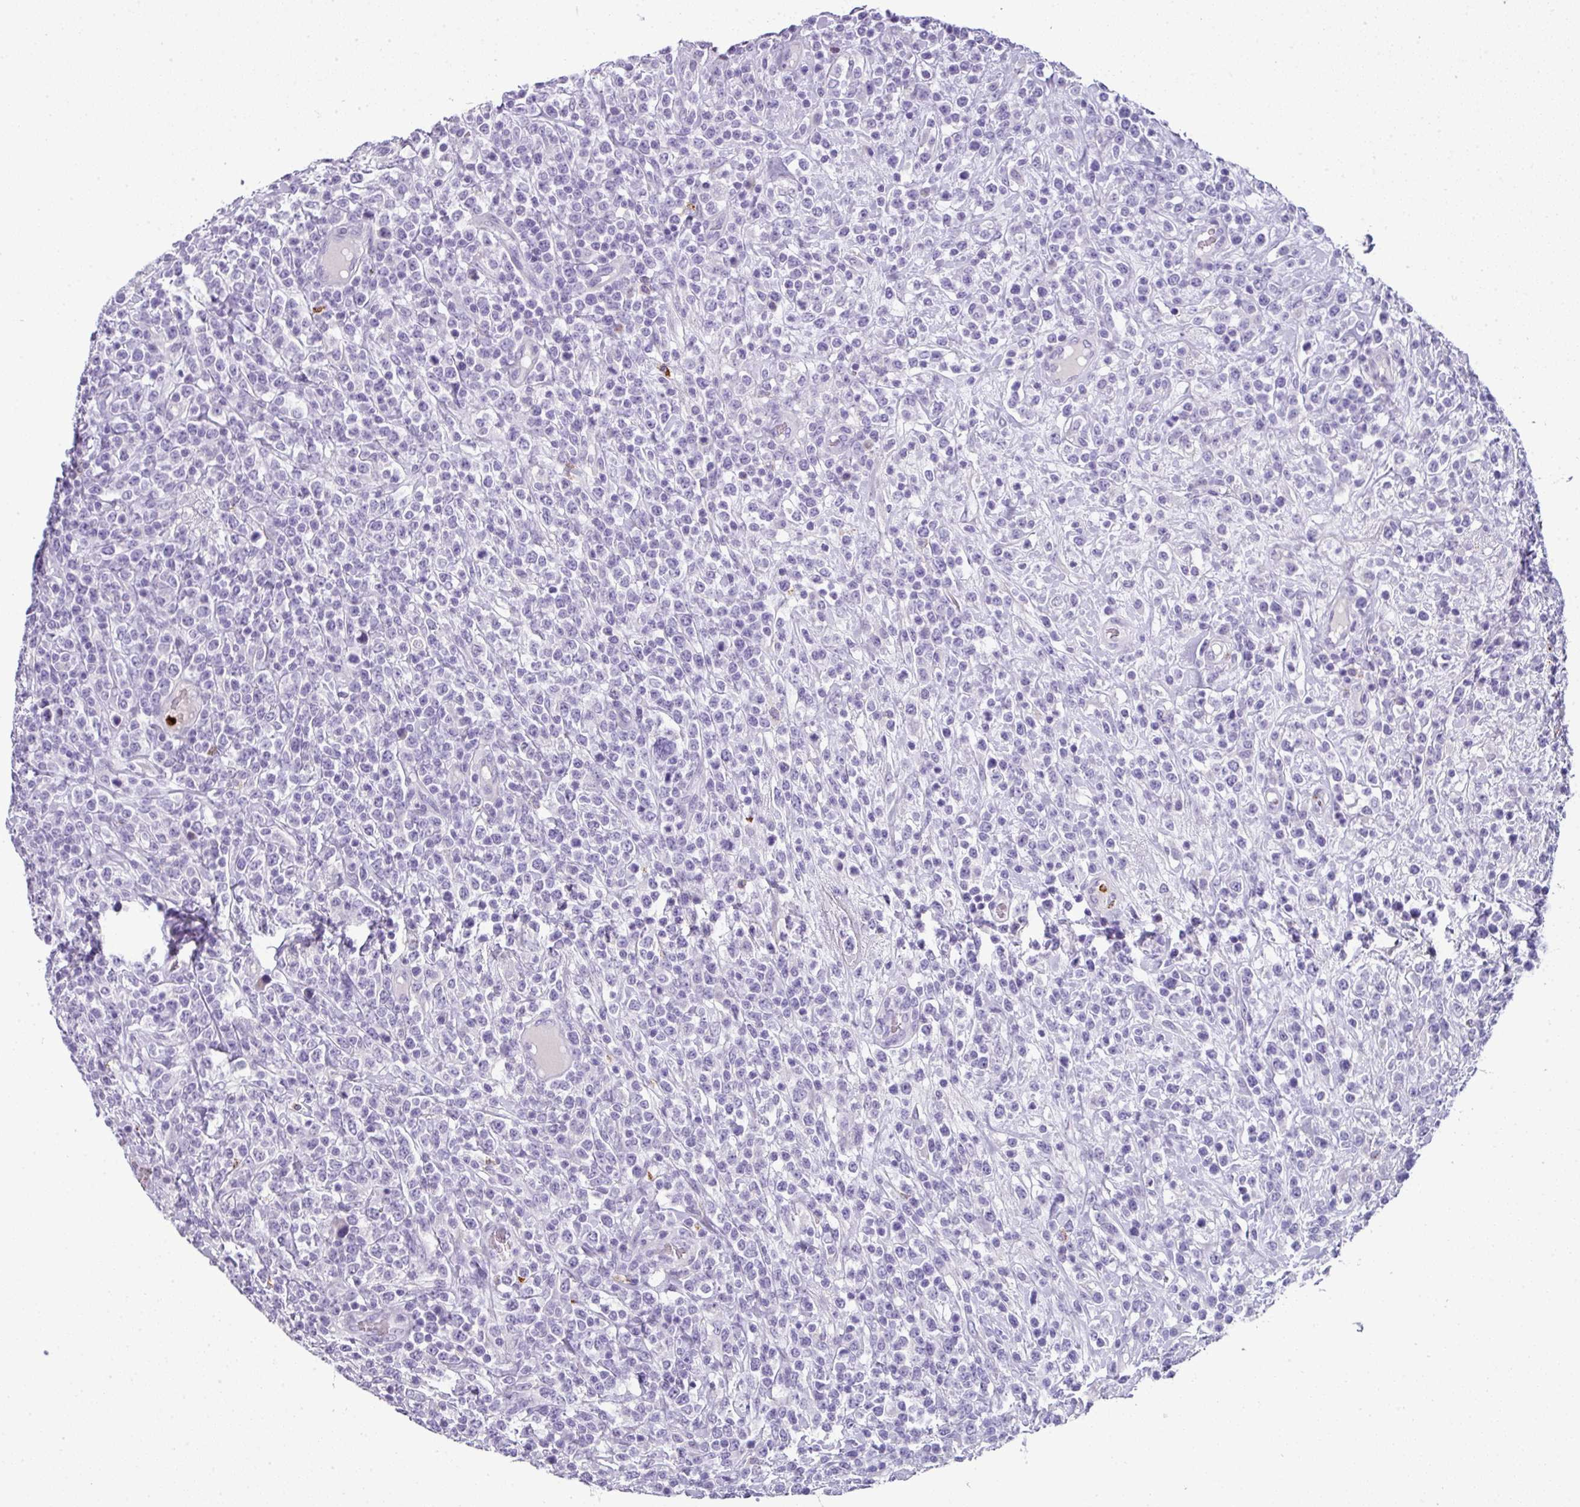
{"staining": {"intensity": "negative", "quantity": "none", "location": "none"}, "tissue": "lymphoma", "cell_type": "Tumor cells", "image_type": "cancer", "snomed": [{"axis": "morphology", "description": "Malignant lymphoma, non-Hodgkin's type, High grade"}, {"axis": "topography", "description": "Colon"}], "caption": "Protein analysis of malignant lymphoma, non-Hodgkin's type (high-grade) exhibits no significant staining in tumor cells.", "gene": "CTSG", "patient": {"sex": "female", "age": 53}}